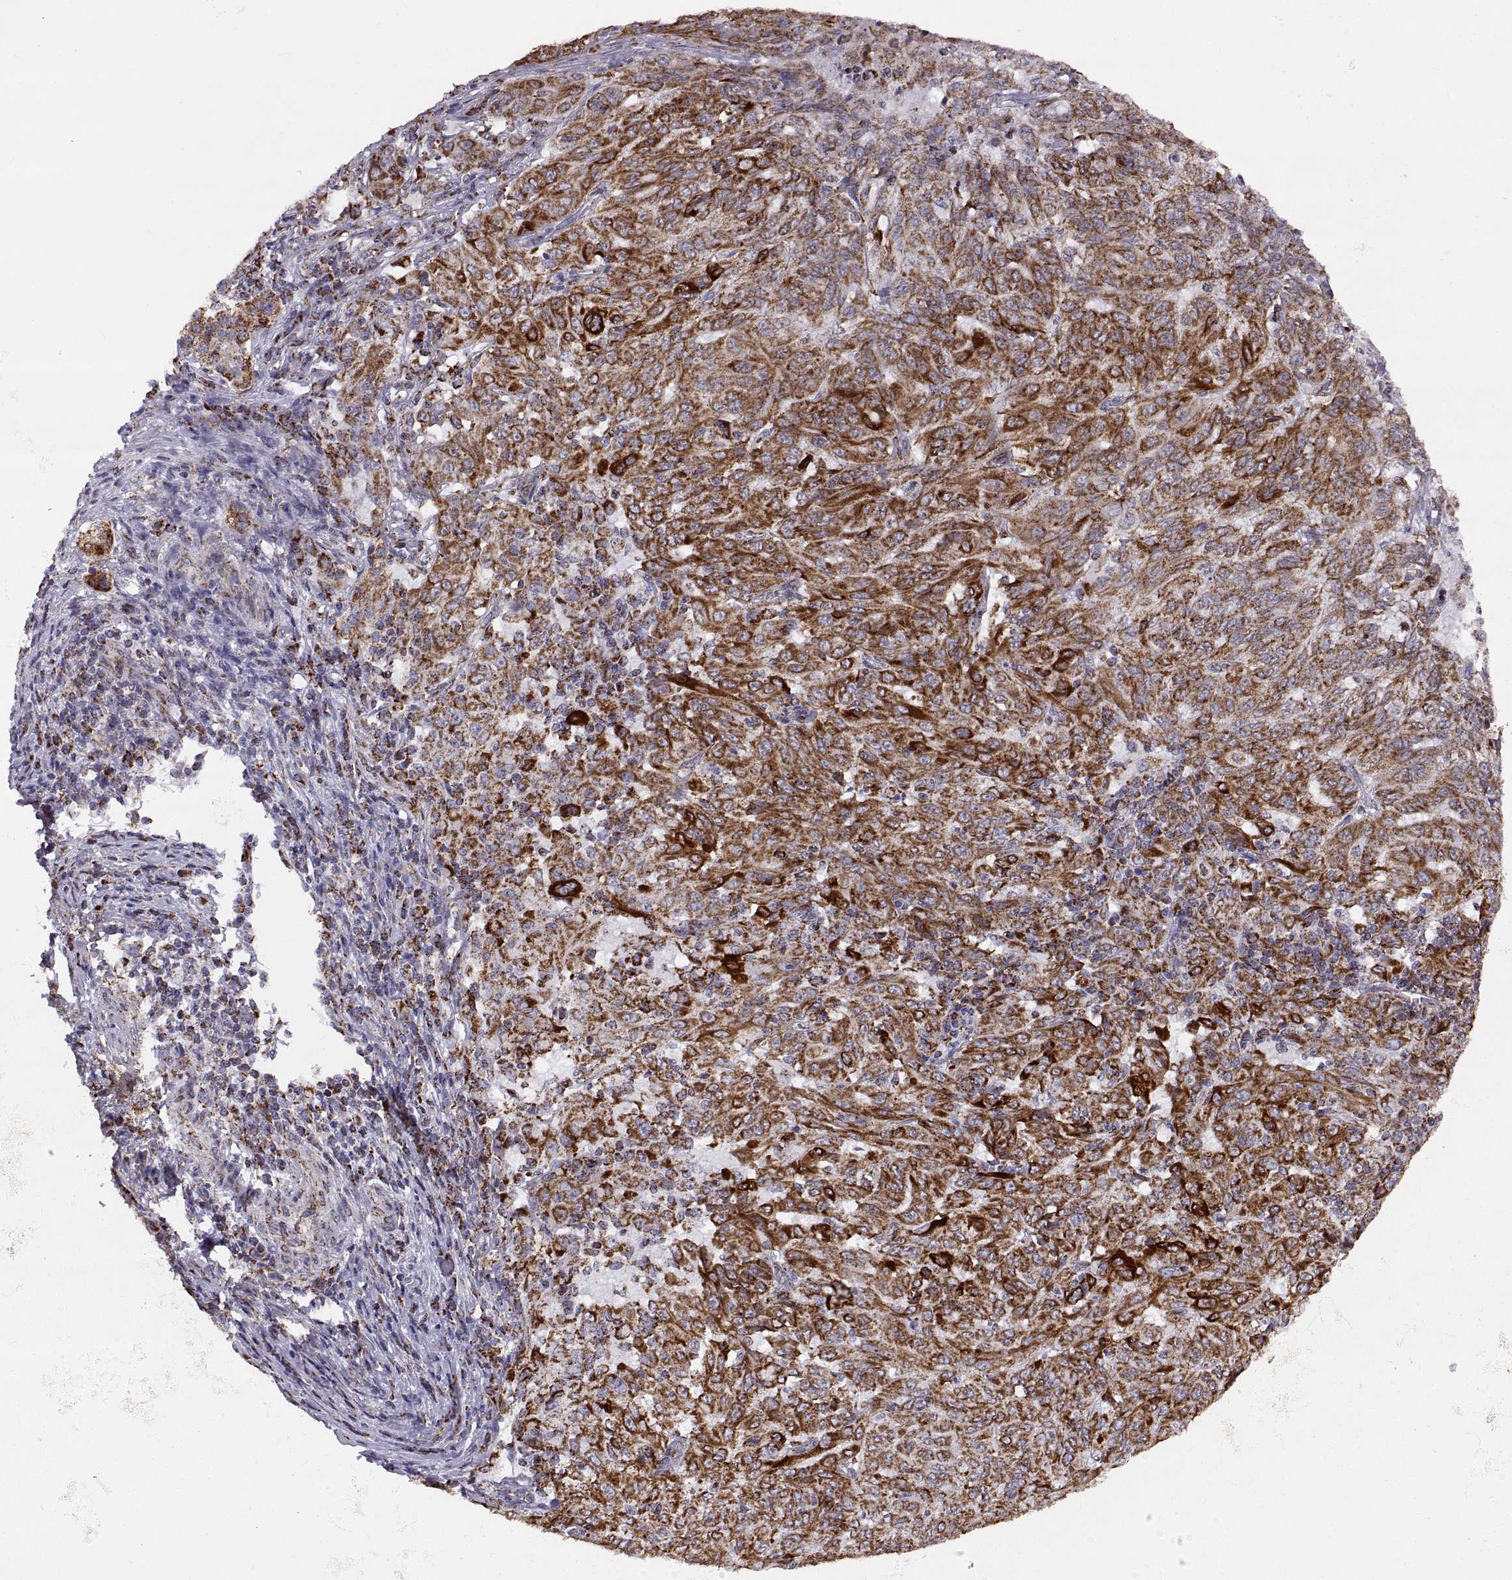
{"staining": {"intensity": "strong", "quantity": ">75%", "location": "cytoplasmic/membranous"}, "tissue": "pancreatic cancer", "cell_type": "Tumor cells", "image_type": "cancer", "snomed": [{"axis": "morphology", "description": "Adenocarcinoma, NOS"}, {"axis": "topography", "description": "Pancreas"}], "caption": "Pancreatic adenocarcinoma tissue demonstrates strong cytoplasmic/membranous expression in about >75% of tumor cells, visualized by immunohistochemistry.", "gene": "ARSD", "patient": {"sex": "male", "age": 63}}